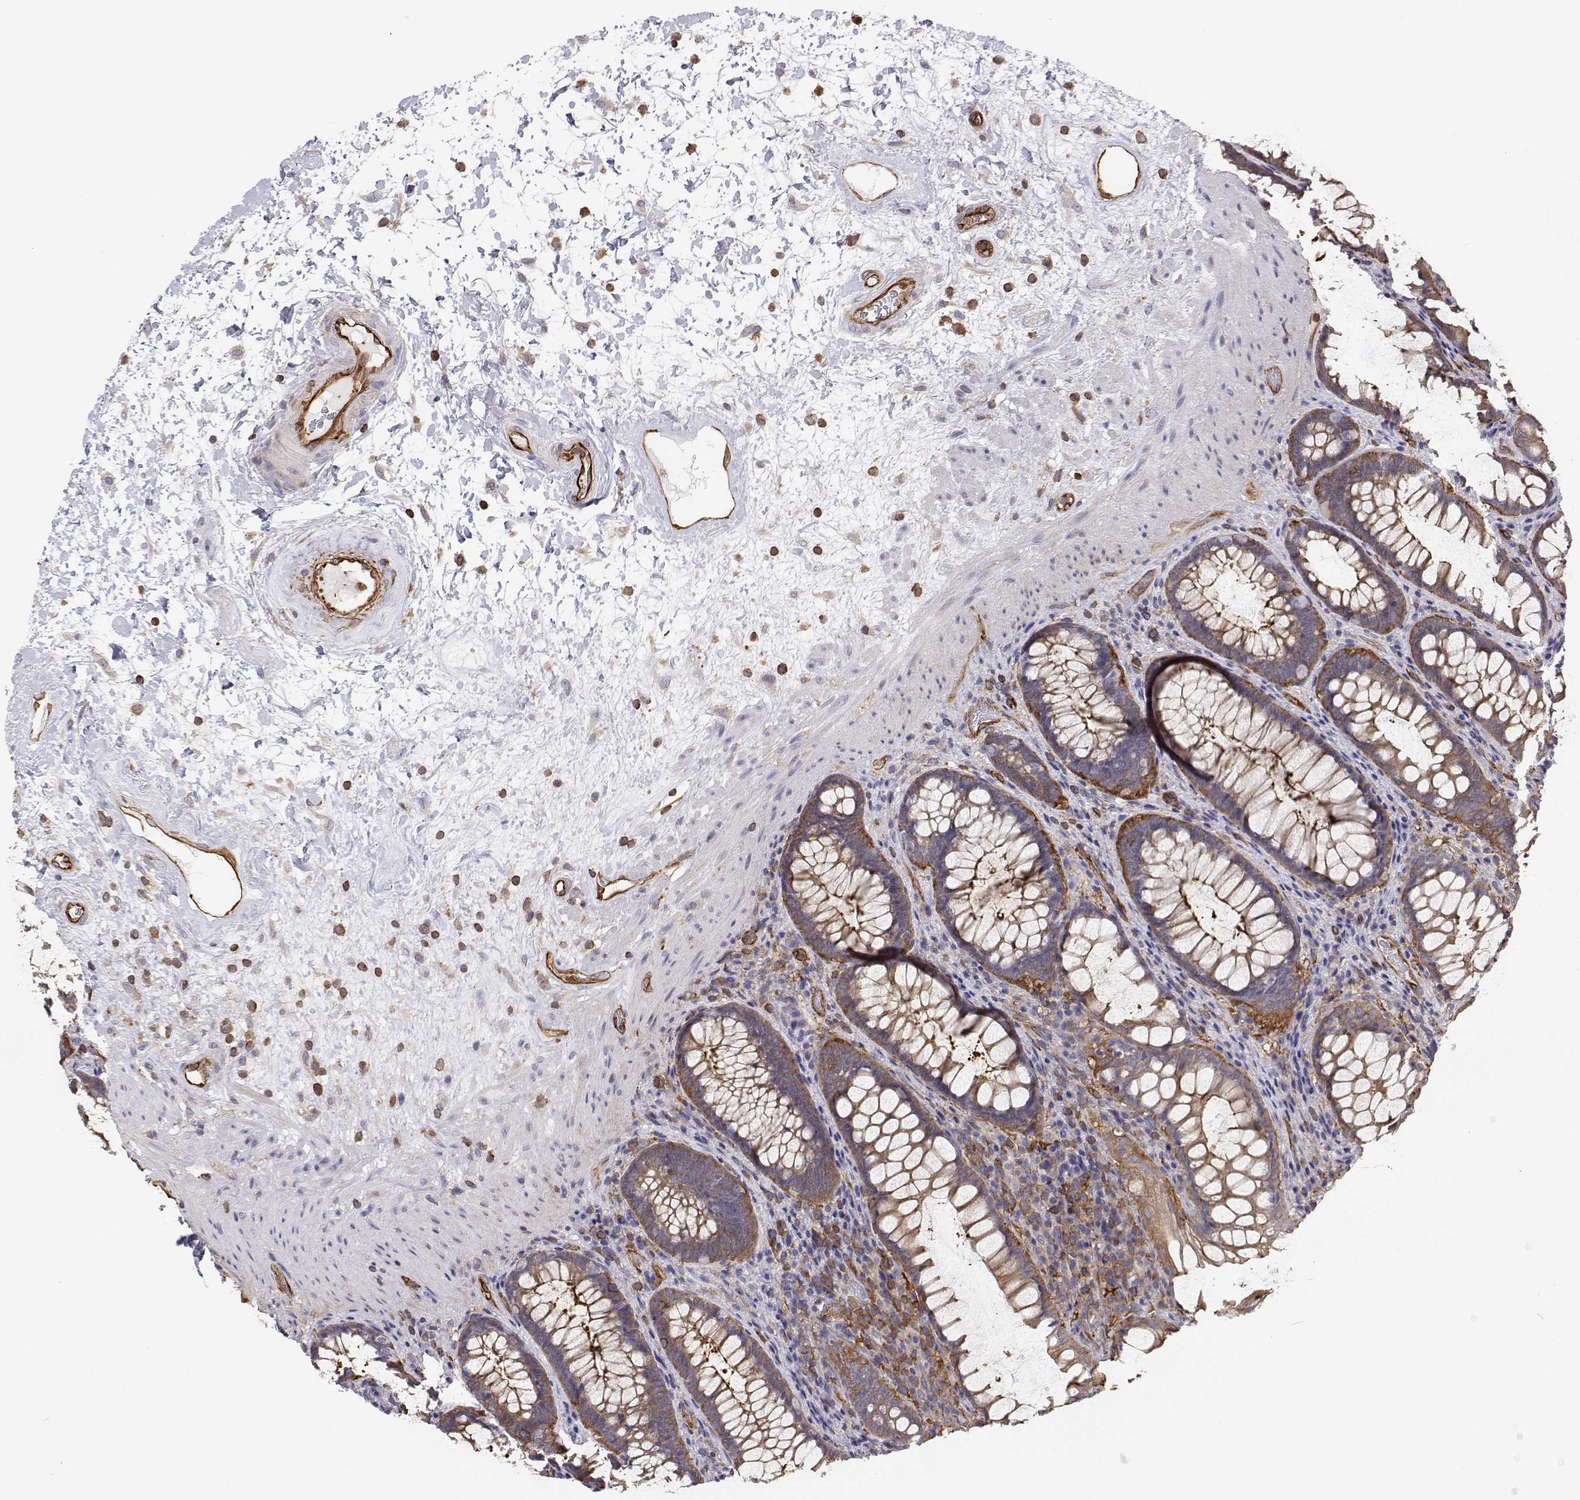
{"staining": {"intensity": "moderate", "quantity": ">75%", "location": "cytoplasmic/membranous"}, "tissue": "rectum", "cell_type": "Glandular cells", "image_type": "normal", "snomed": [{"axis": "morphology", "description": "Normal tissue, NOS"}, {"axis": "topography", "description": "Rectum"}], "caption": "IHC image of normal rectum: human rectum stained using immunohistochemistry (IHC) displays medium levels of moderate protein expression localized specifically in the cytoplasmic/membranous of glandular cells, appearing as a cytoplasmic/membranous brown color.", "gene": "MYH9", "patient": {"sex": "male", "age": 72}}